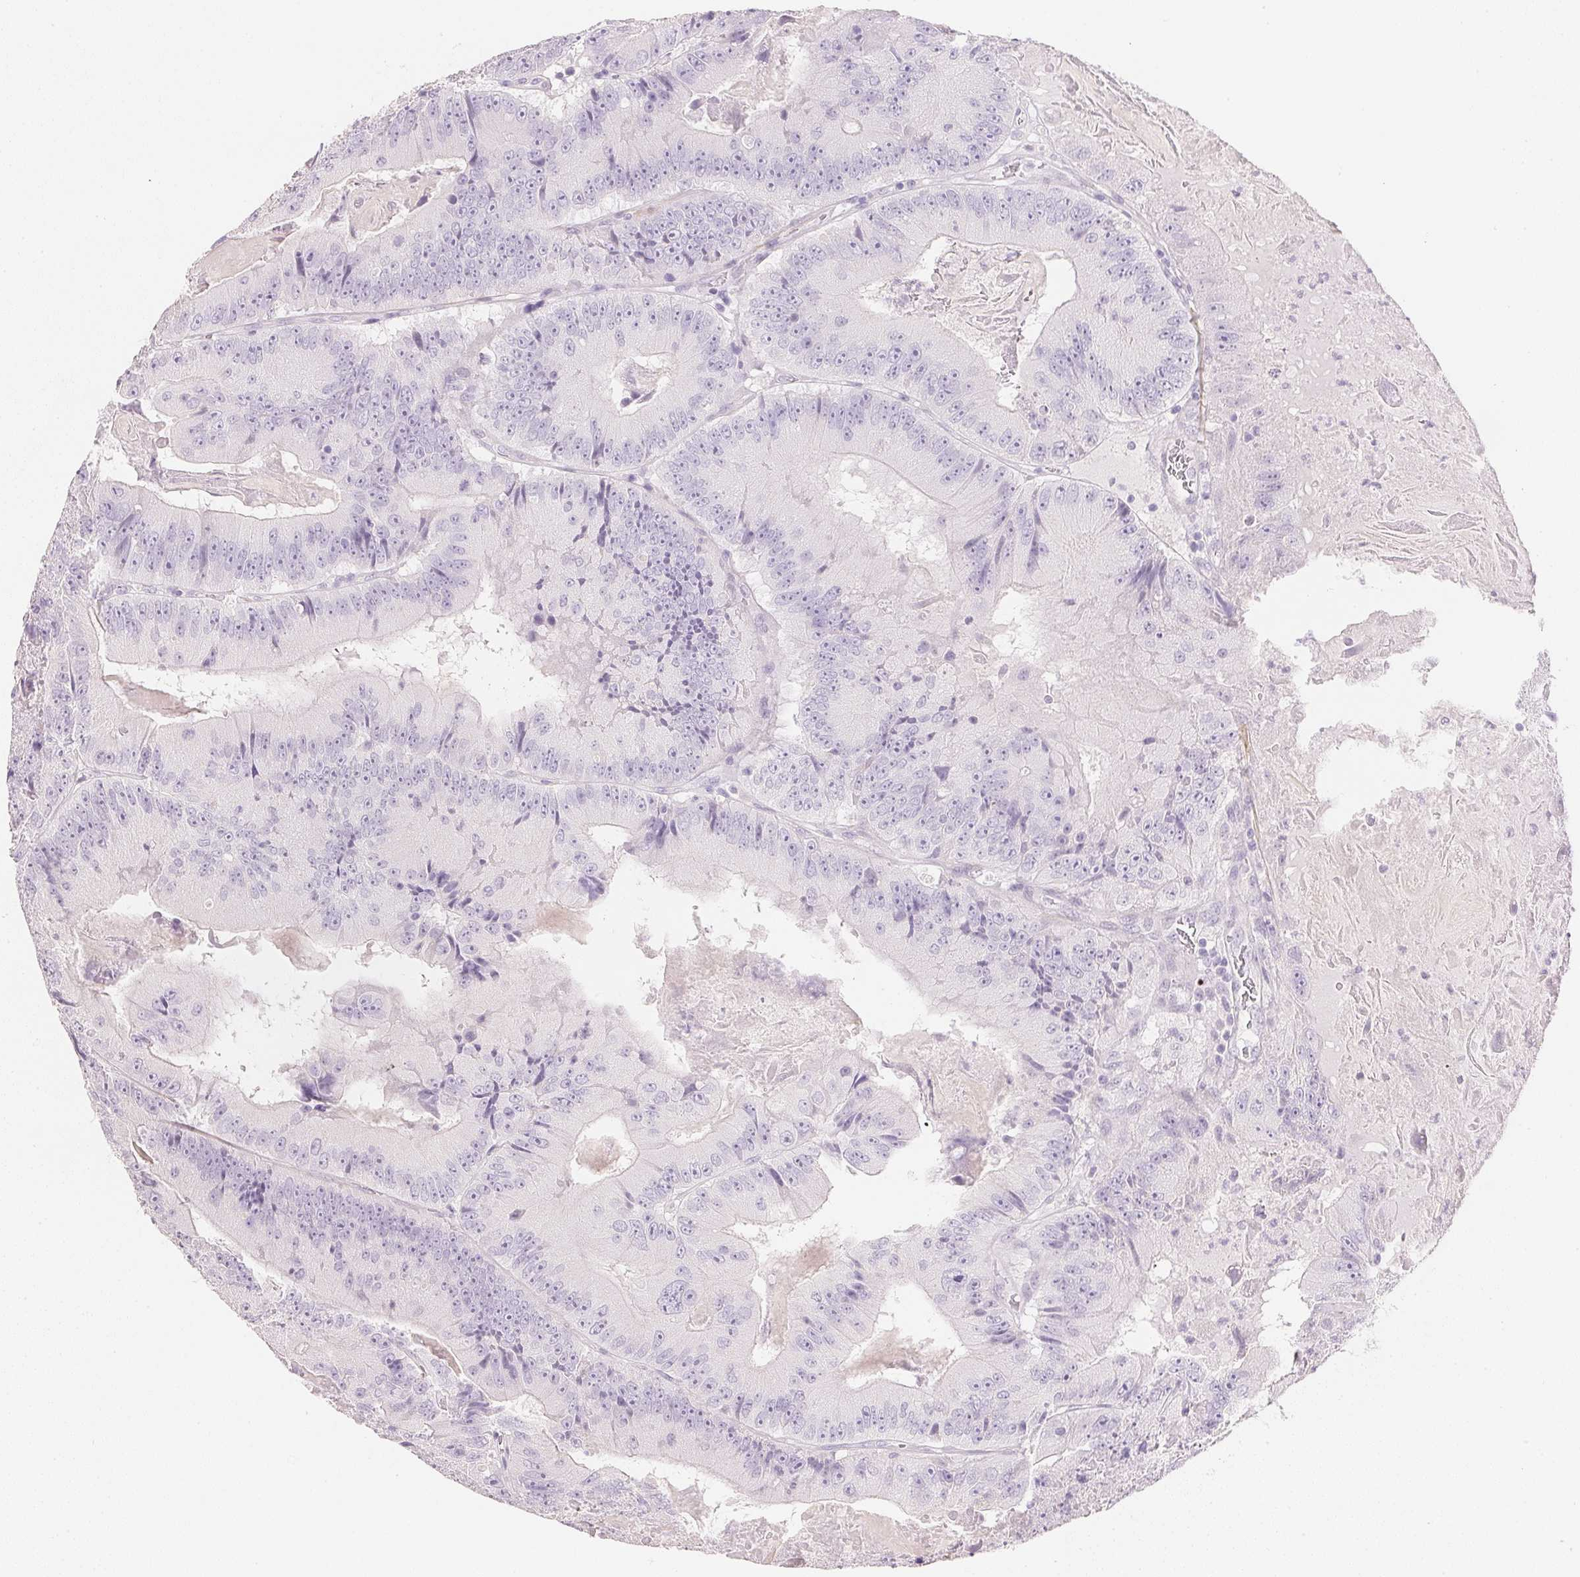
{"staining": {"intensity": "negative", "quantity": "none", "location": "none"}, "tissue": "colorectal cancer", "cell_type": "Tumor cells", "image_type": "cancer", "snomed": [{"axis": "morphology", "description": "Adenocarcinoma, NOS"}, {"axis": "topography", "description": "Colon"}], "caption": "High magnification brightfield microscopy of adenocarcinoma (colorectal) stained with DAB (3,3'-diaminobenzidine) (brown) and counterstained with hematoxylin (blue): tumor cells show no significant positivity.", "gene": "KCNE2", "patient": {"sex": "female", "age": 86}}